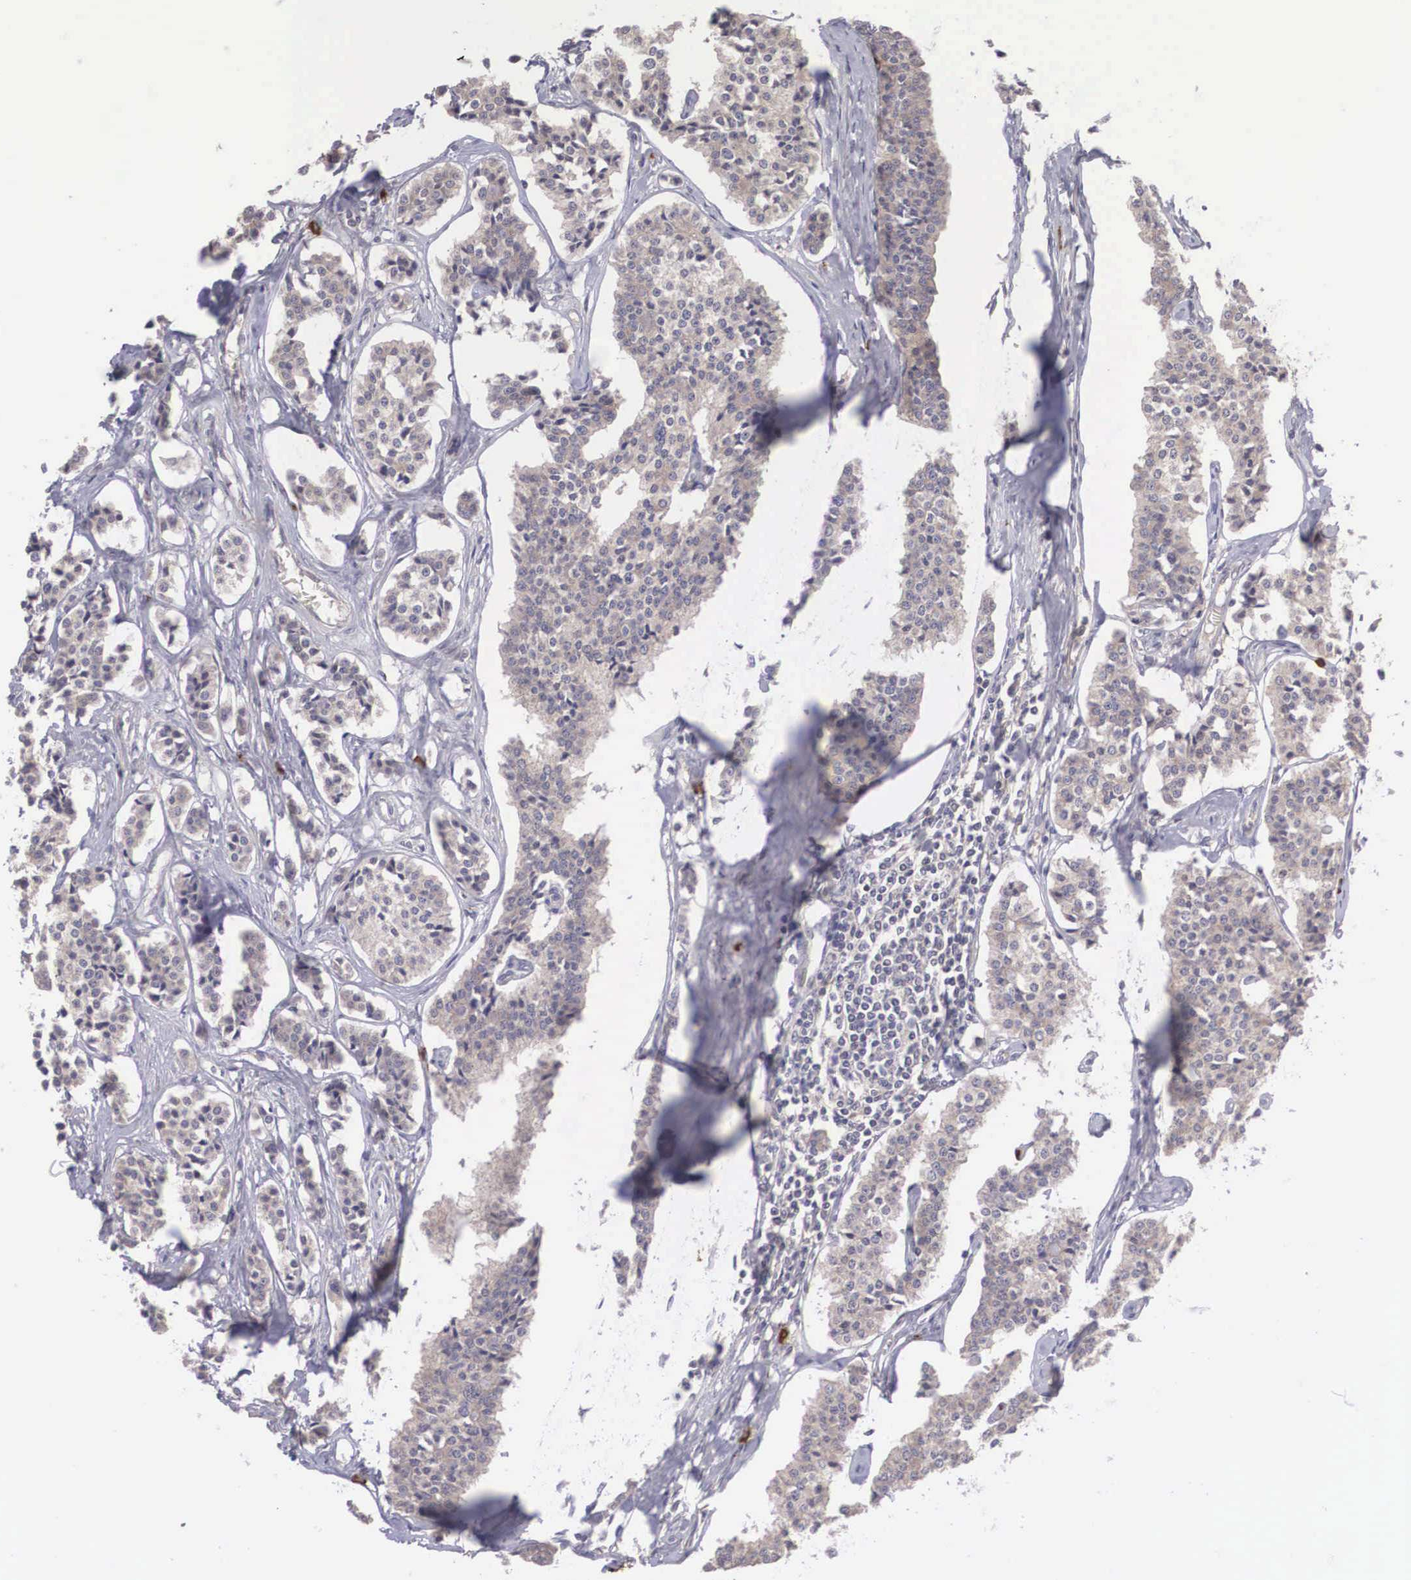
{"staining": {"intensity": "weak", "quantity": ">75%", "location": "cytoplasmic/membranous,nuclear"}, "tissue": "carcinoid", "cell_type": "Tumor cells", "image_type": "cancer", "snomed": [{"axis": "morphology", "description": "Carcinoid, malignant, NOS"}, {"axis": "topography", "description": "Small intestine"}], "caption": "Immunohistochemistry (IHC) photomicrograph of malignant carcinoid stained for a protein (brown), which displays low levels of weak cytoplasmic/membranous and nuclear positivity in approximately >75% of tumor cells.", "gene": "NINL", "patient": {"sex": "male", "age": 63}}